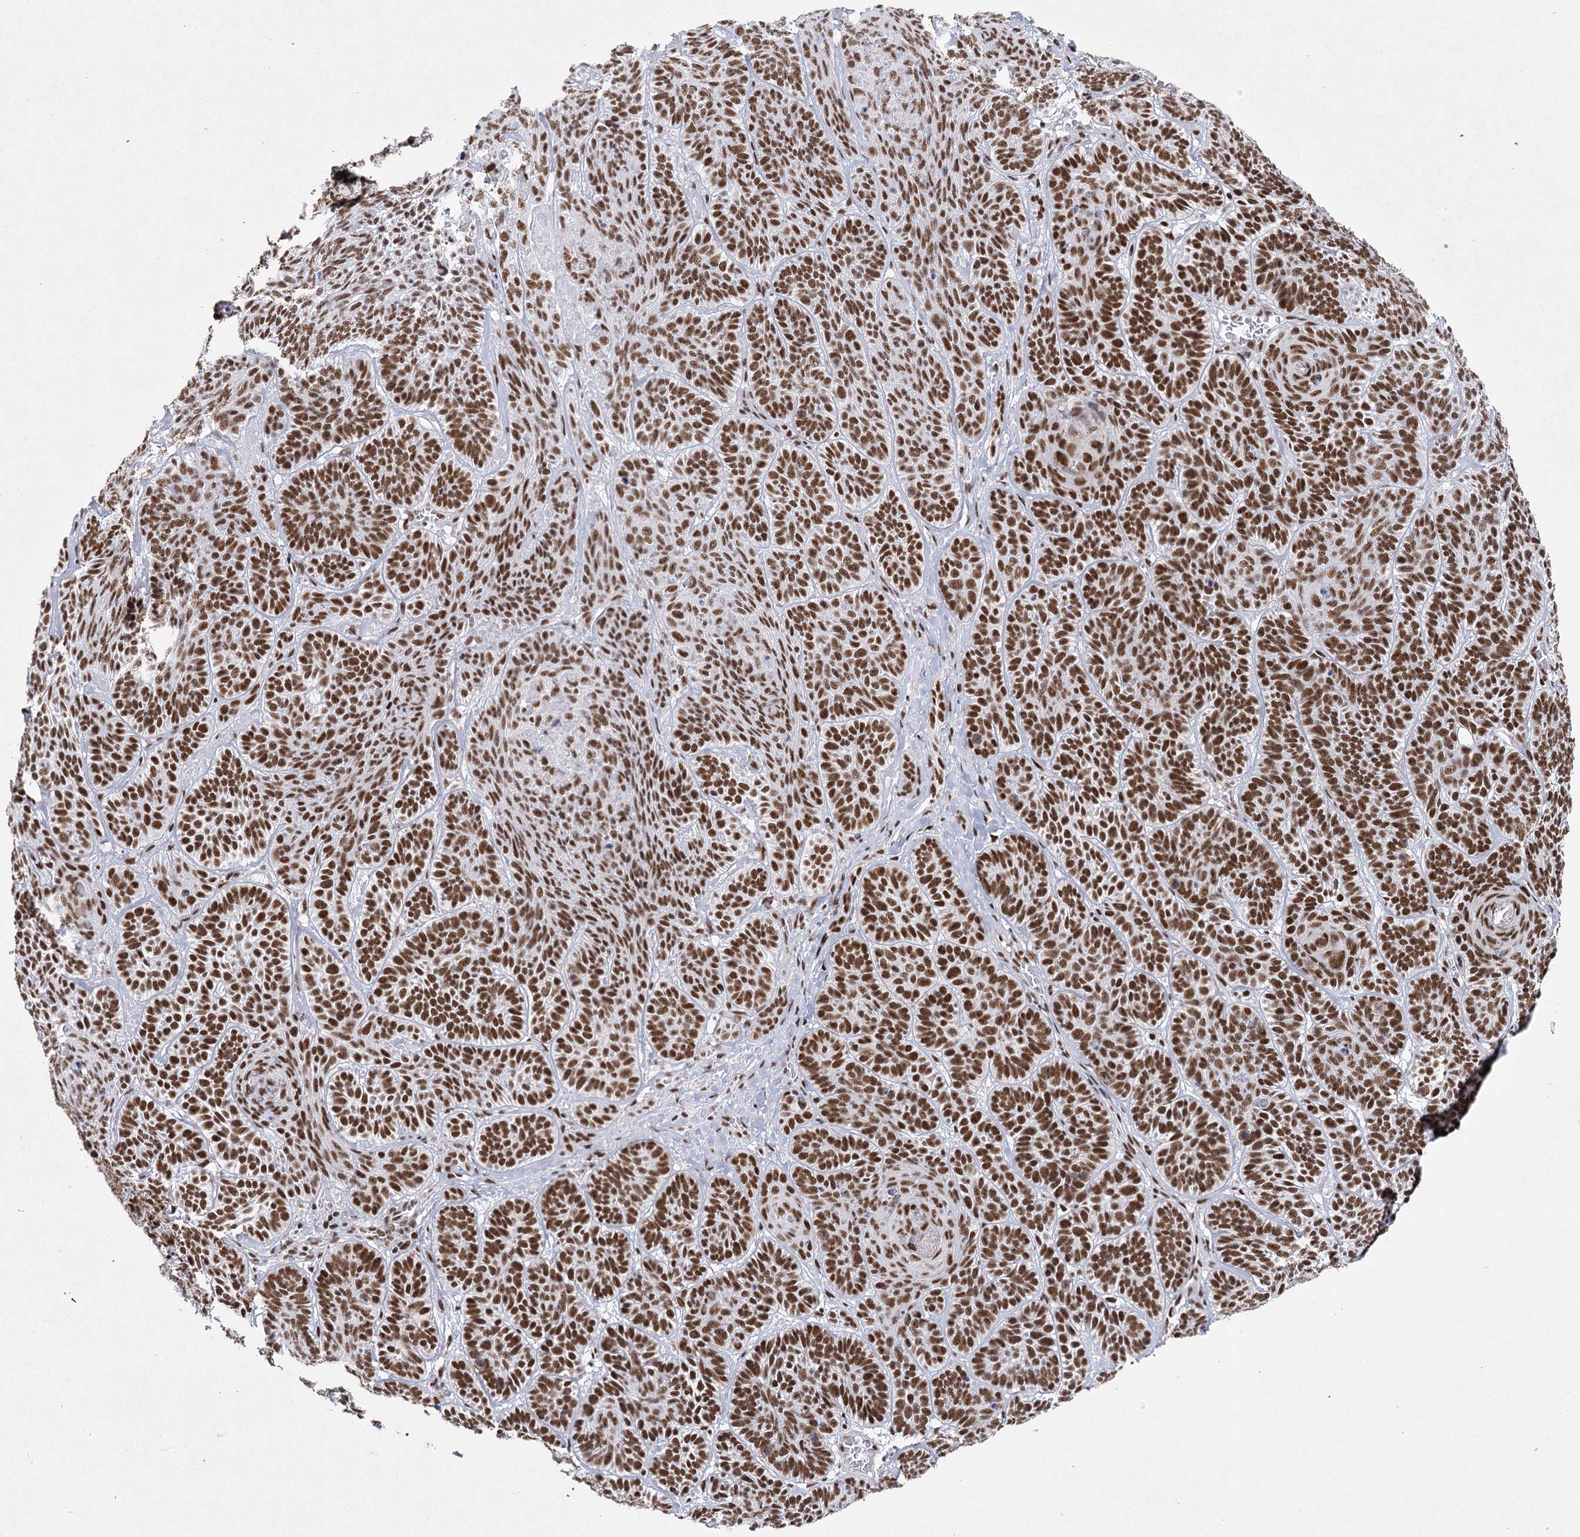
{"staining": {"intensity": "moderate", "quantity": ">75%", "location": "nuclear"}, "tissue": "skin cancer", "cell_type": "Tumor cells", "image_type": "cancer", "snomed": [{"axis": "morphology", "description": "Basal cell carcinoma"}, {"axis": "topography", "description": "Skin"}], "caption": "A brown stain shows moderate nuclear expression of a protein in basal cell carcinoma (skin) tumor cells.", "gene": "SCAF8", "patient": {"sex": "male", "age": 85}}